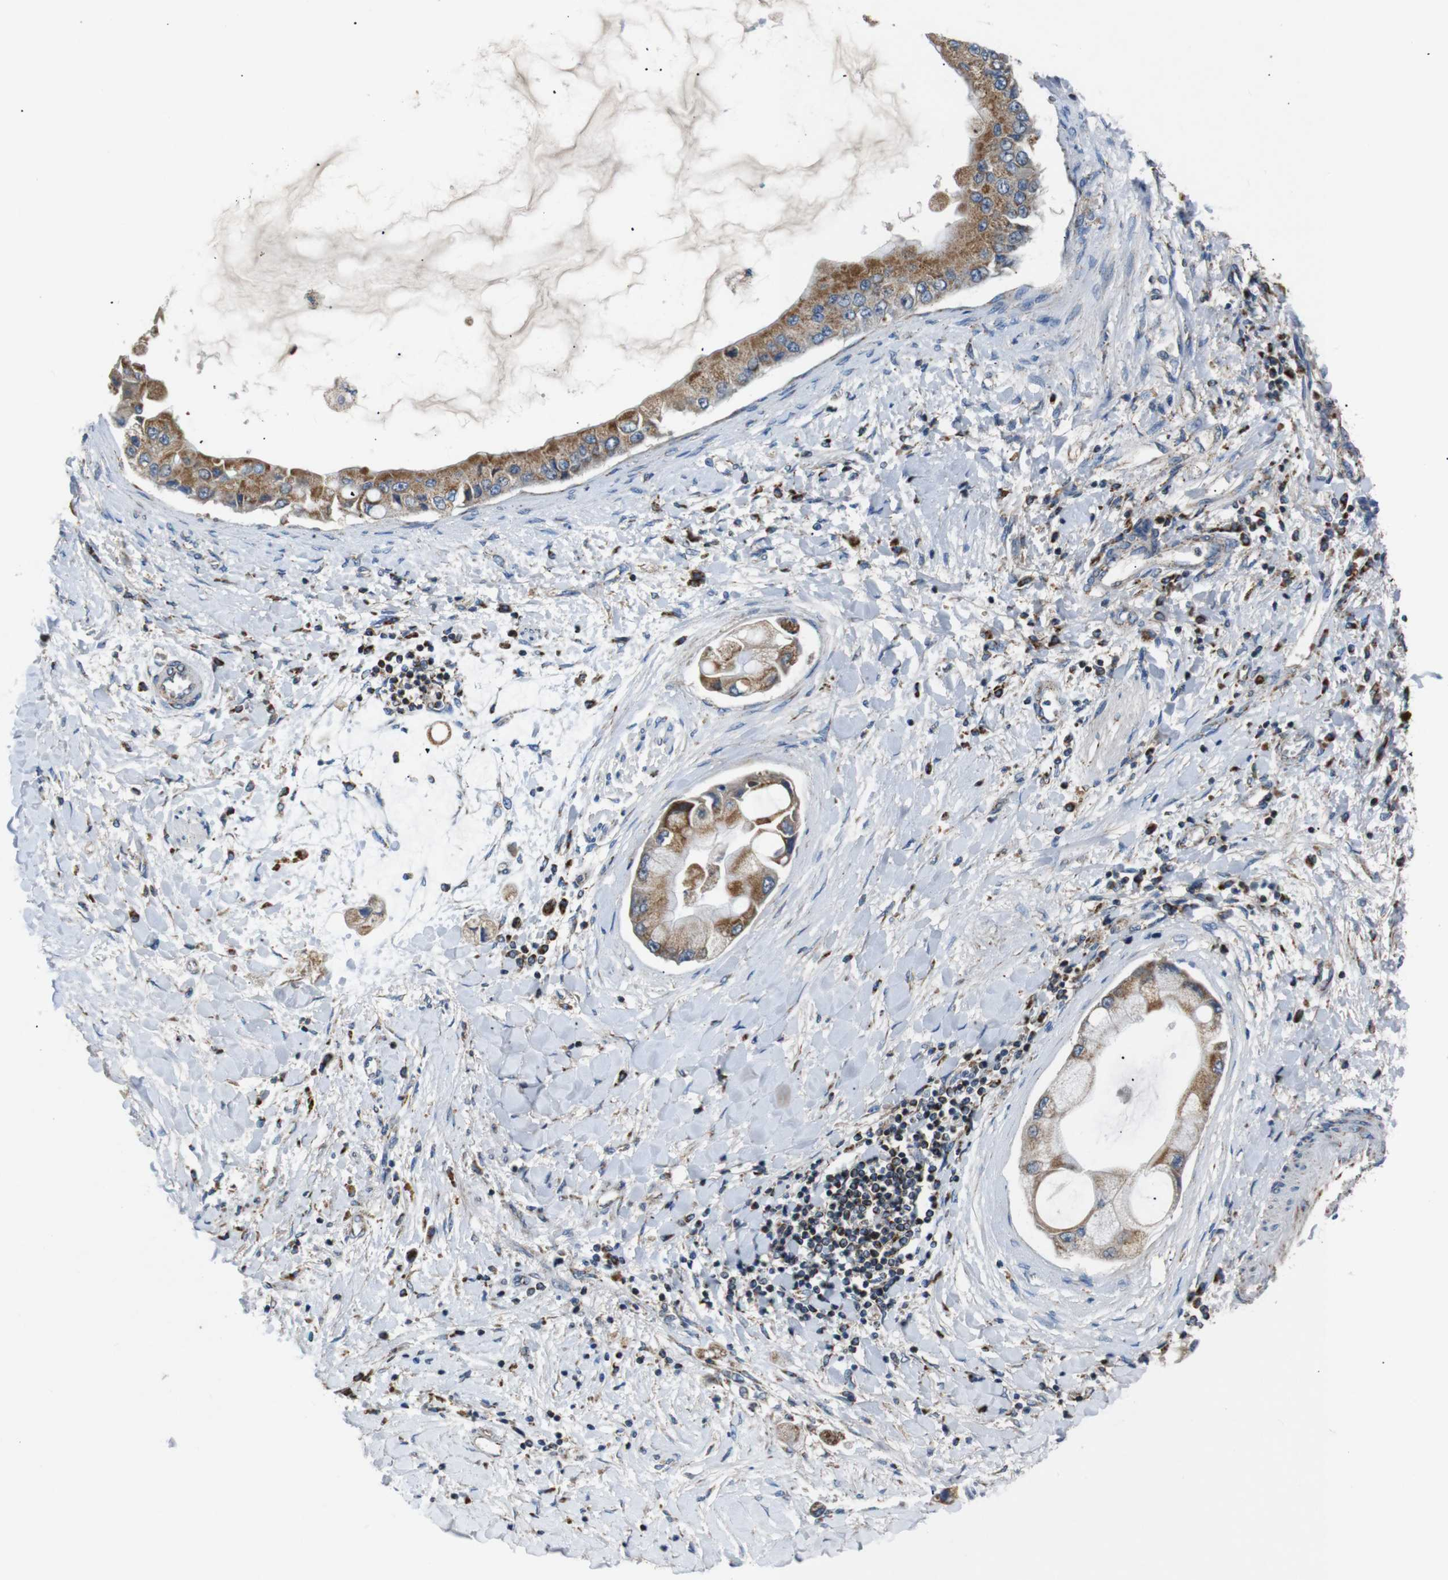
{"staining": {"intensity": "moderate", "quantity": ">75%", "location": "cytoplasmic/membranous"}, "tissue": "liver cancer", "cell_type": "Tumor cells", "image_type": "cancer", "snomed": [{"axis": "morphology", "description": "Cholangiocarcinoma"}, {"axis": "topography", "description": "Liver"}], "caption": "Immunohistochemistry staining of liver cholangiocarcinoma, which exhibits medium levels of moderate cytoplasmic/membranous staining in about >75% of tumor cells indicating moderate cytoplasmic/membranous protein expression. The staining was performed using DAB (brown) for protein detection and nuclei were counterstained in hematoxylin (blue).", "gene": "NETO2", "patient": {"sex": "male", "age": 50}}